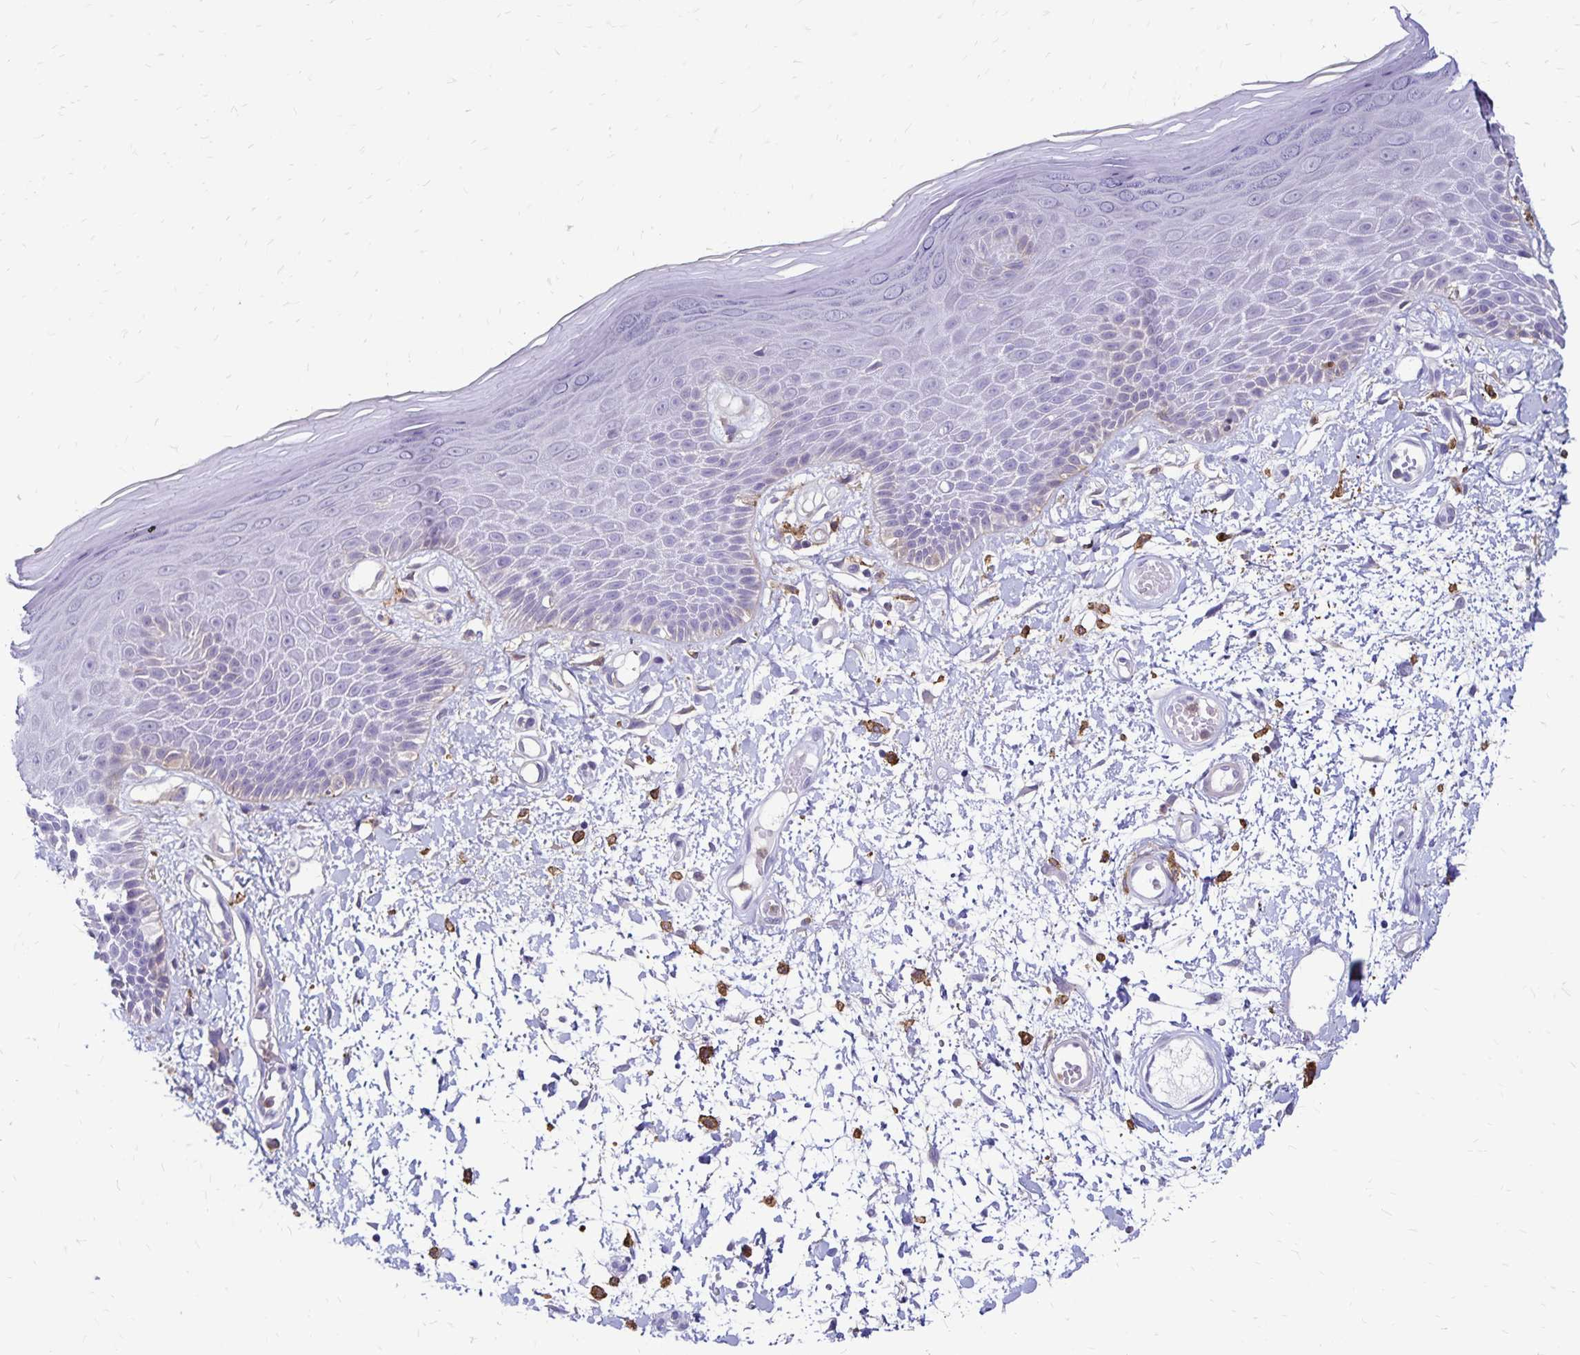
{"staining": {"intensity": "negative", "quantity": "none", "location": "none"}, "tissue": "skin", "cell_type": "Epidermal cells", "image_type": "normal", "snomed": [{"axis": "morphology", "description": "Normal tissue, NOS"}, {"axis": "topography", "description": "Anal"}, {"axis": "topography", "description": "Peripheral nerve tissue"}], "caption": "The micrograph shows no staining of epidermal cells in benign skin.", "gene": "TNS3", "patient": {"sex": "male", "age": 78}}